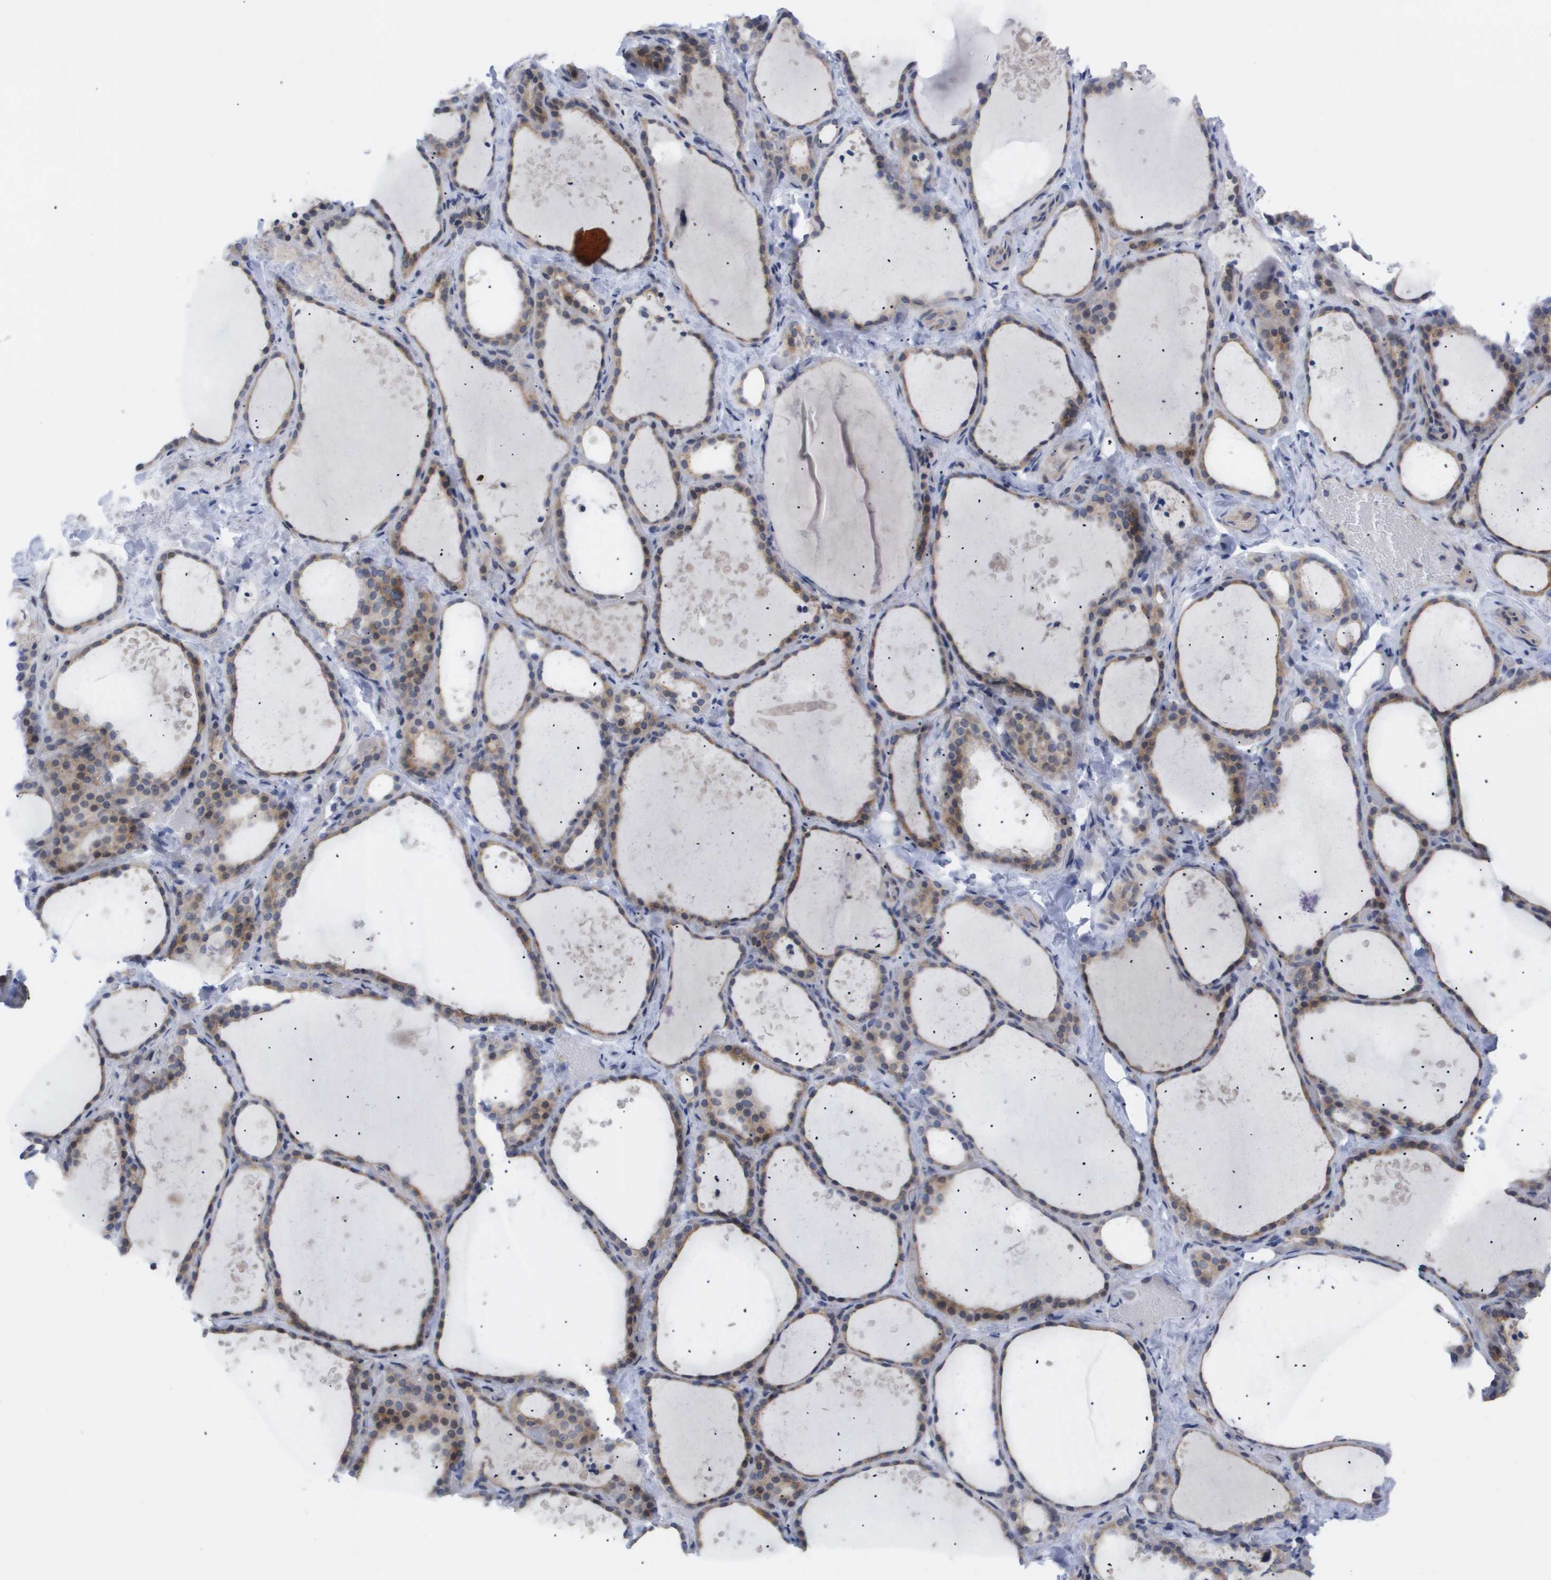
{"staining": {"intensity": "moderate", "quantity": ">75%", "location": "cytoplasmic/membranous"}, "tissue": "thyroid gland", "cell_type": "Glandular cells", "image_type": "normal", "snomed": [{"axis": "morphology", "description": "Normal tissue, NOS"}, {"axis": "topography", "description": "Thyroid gland"}], "caption": "A brown stain highlights moderate cytoplasmic/membranous staining of a protein in glandular cells of unremarkable human thyroid gland. (Stains: DAB (3,3'-diaminobenzidine) in brown, nuclei in blue, Microscopy: brightfield microscopy at high magnification).", "gene": "CAV3", "patient": {"sex": "female", "age": 44}}